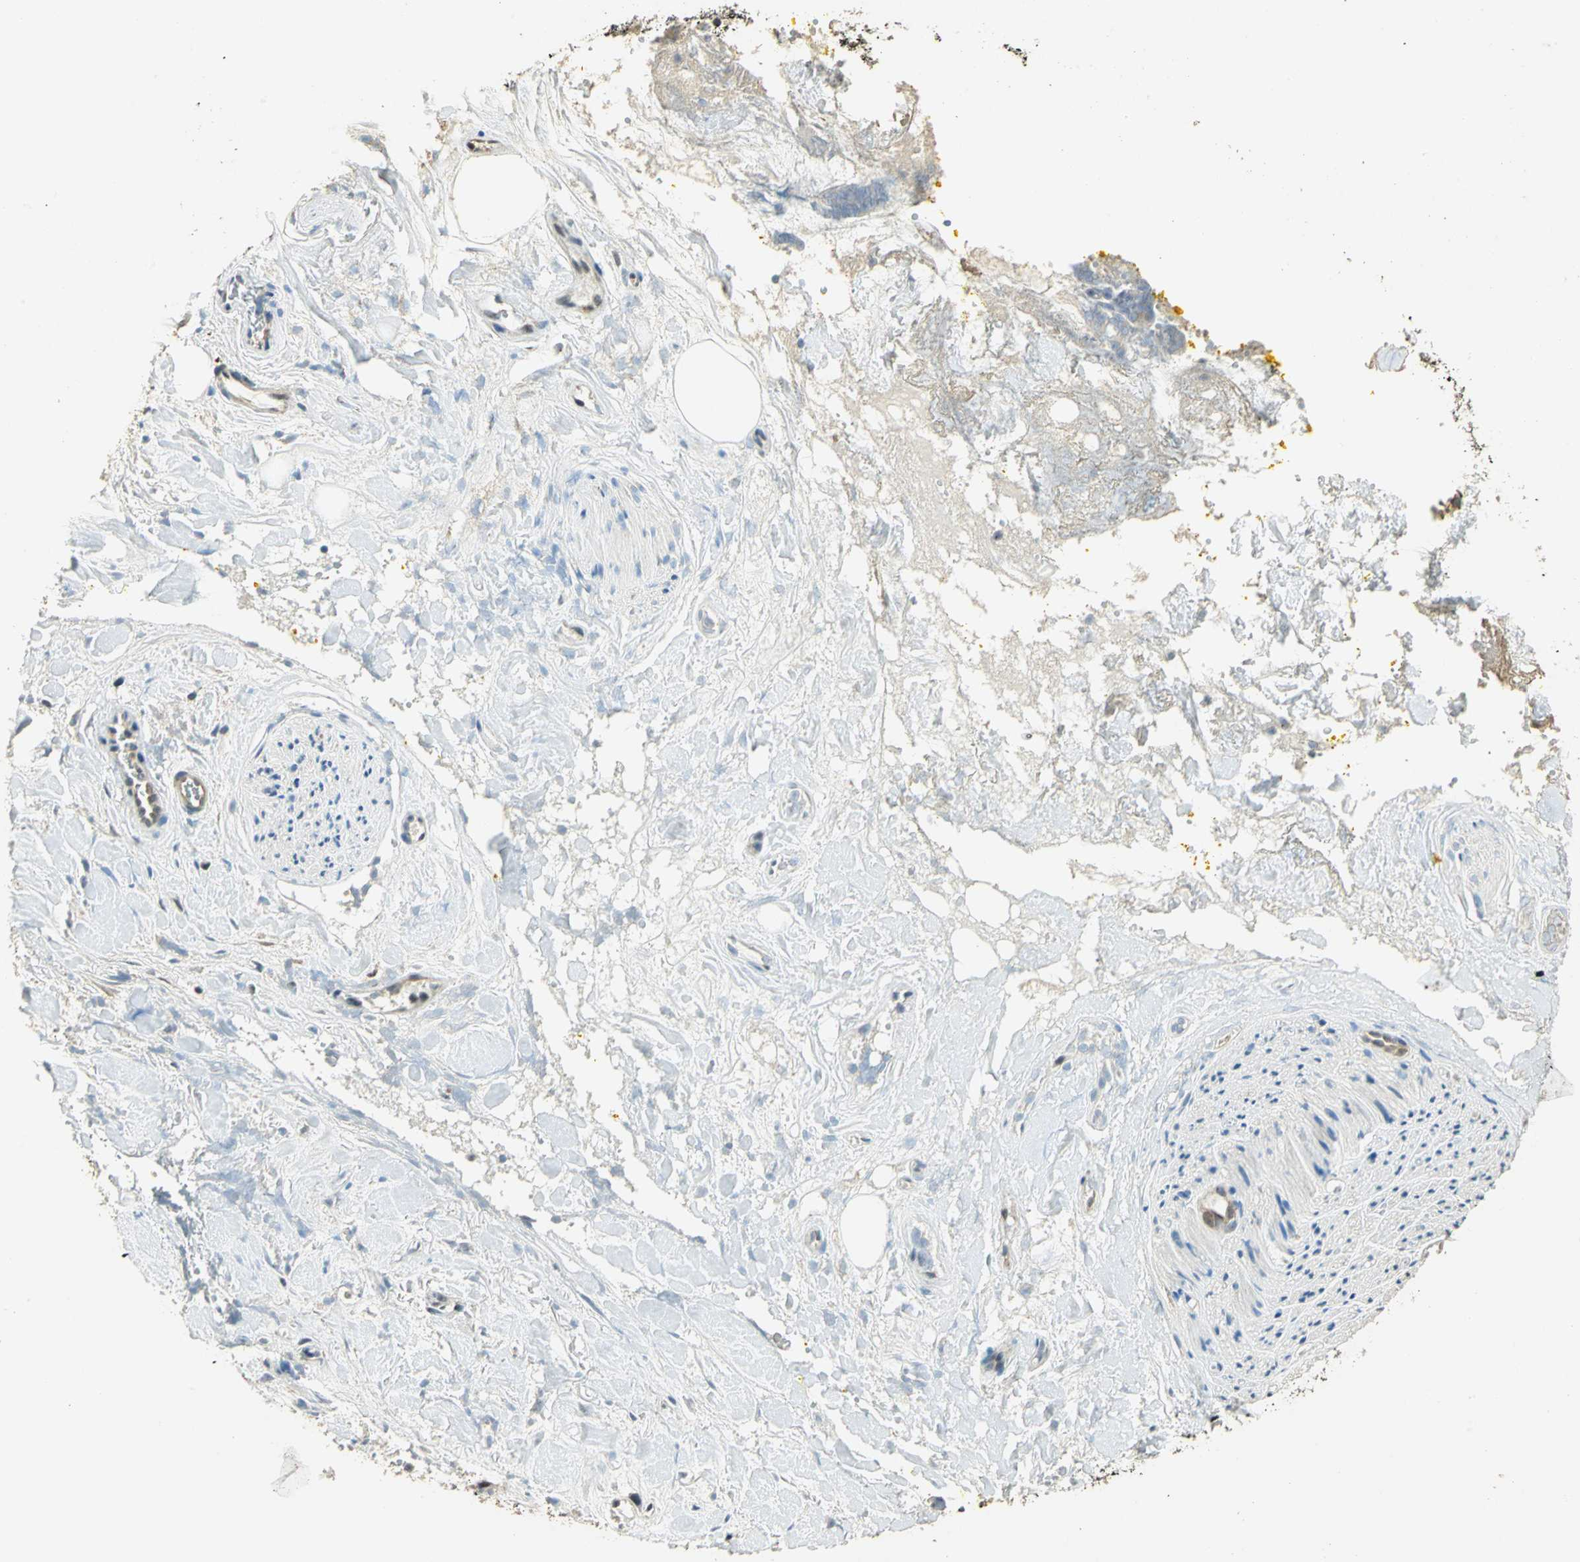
{"staining": {"intensity": "weak", "quantity": ">75%", "location": "cytoplasmic/membranous"}, "tissue": "pancreatic cancer", "cell_type": "Tumor cells", "image_type": "cancer", "snomed": [{"axis": "morphology", "description": "Adenocarcinoma, NOS"}, {"axis": "topography", "description": "Pancreas"}], "caption": "IHC histopathology image of neoplastic tissue: human pancreatic adenocarcinoma stained using immunohistochemistry (IHC) exhibits low levels of weak protein expression localized specifically in the cytoplasmic/membranous of tumor cells, appearing as a cytoplasmic/membranous brown color.", "gene": "HDHD5", "patient": {"sex": "male", "age": 70}}